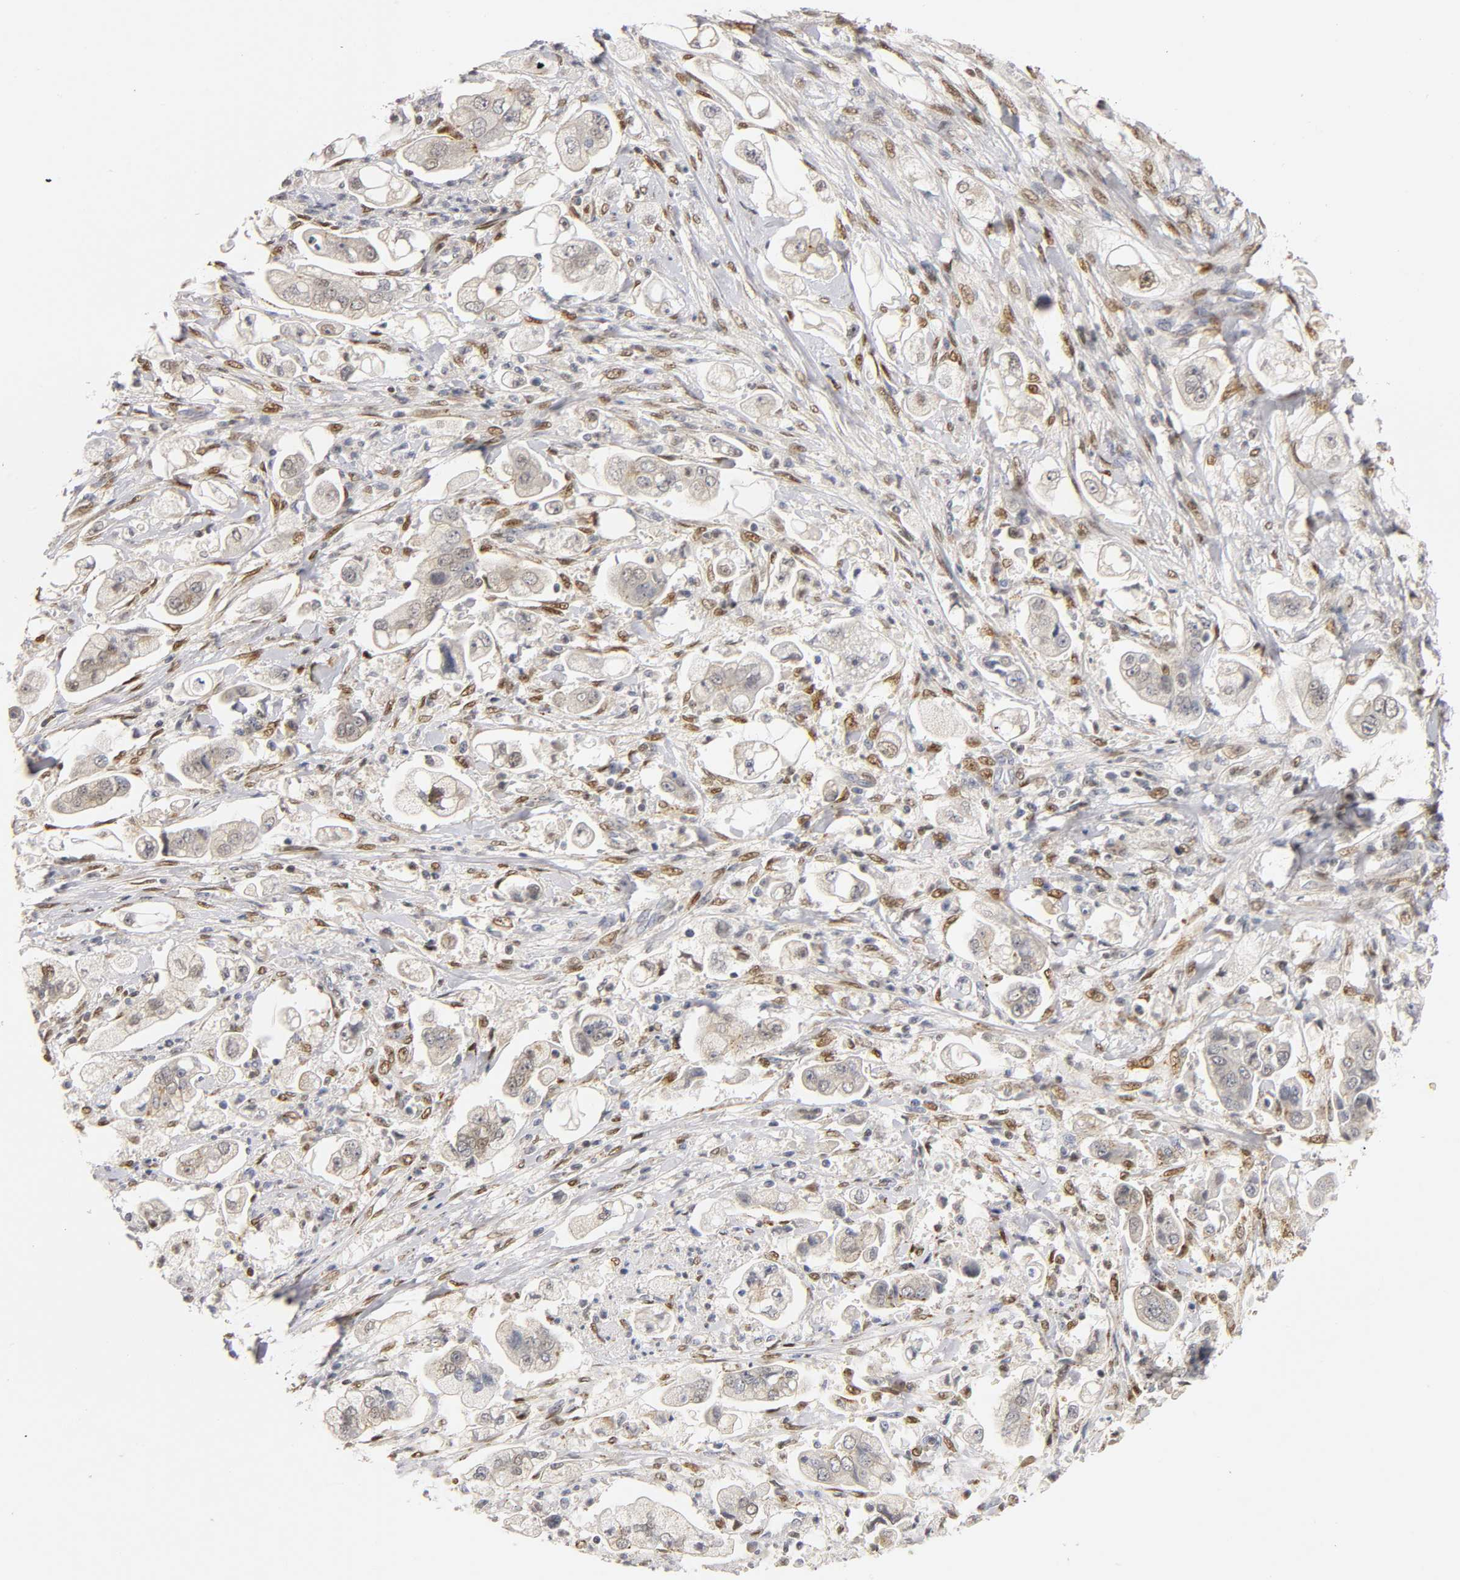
{"staining": {"intensity": "weak", "quantity": "25%-75%", "location": "cytoplasmic/membranous"}, "tissue": "stomach cancer", "cell_type": "Tumor cells", "image_type": "cancer", "snomed": [{"axis": "morphology", "description": "Adenocarcinoma, NOS"}, {"axis": "topography", "description": "Stomach"}], "caption": "Immunohistochemistry (IHC) (DAB (3,3'-diaminobenzidine)) staining of human adenocarcinoma (stomach) demonstrates weak cytoplasmic/membranous protein positivity in about 25%-75% of tumor cells. (brown staining indicates protein expression, while blue staining denotes nuclei).", "gene": "RUNX1", "patient": {"sex": "male", "age": 62}}